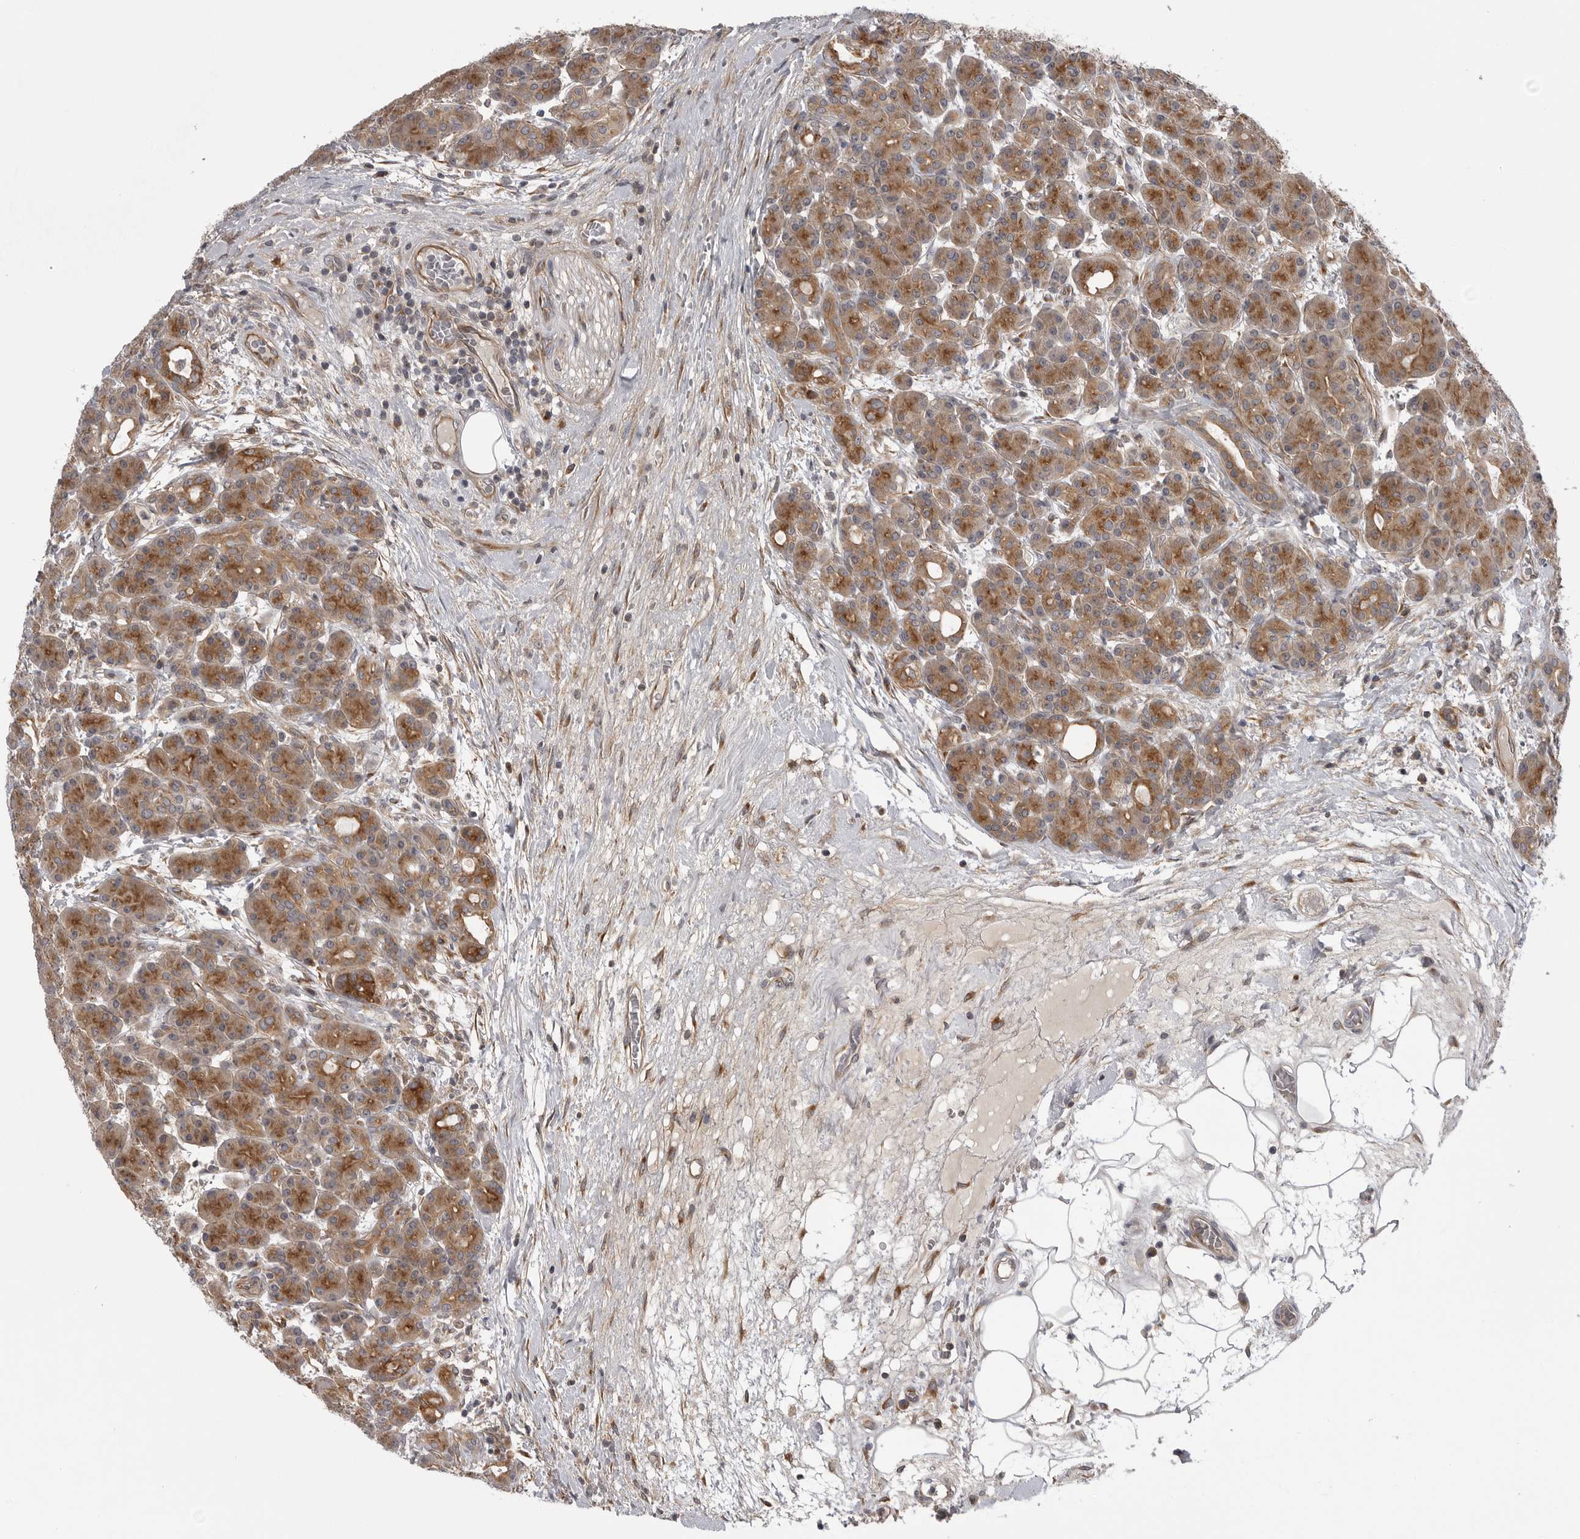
{"staining": {"intensity": "moderate", "quantity": ">75%", "location": "cytoplasmic/membranous"}, "tissue": "pancreas", "cell_type": "Exocrine glandular cells", "image_type": "normal", "snomed": [{"axis": "morphology", "description": "Normal tissue, NOS"}, {"axis": "topography", "description": "Pancreas"}], "caption": "Exocrine glandular cells reveal moderate cytoplasmic/membranous staining in about >75% of cells in benign pancreas. The protein of interest is shown in brown color, while the nuclei are stained blue.", "gene": "LRRC45", "patient": {"sex": "male", "age": 63}}